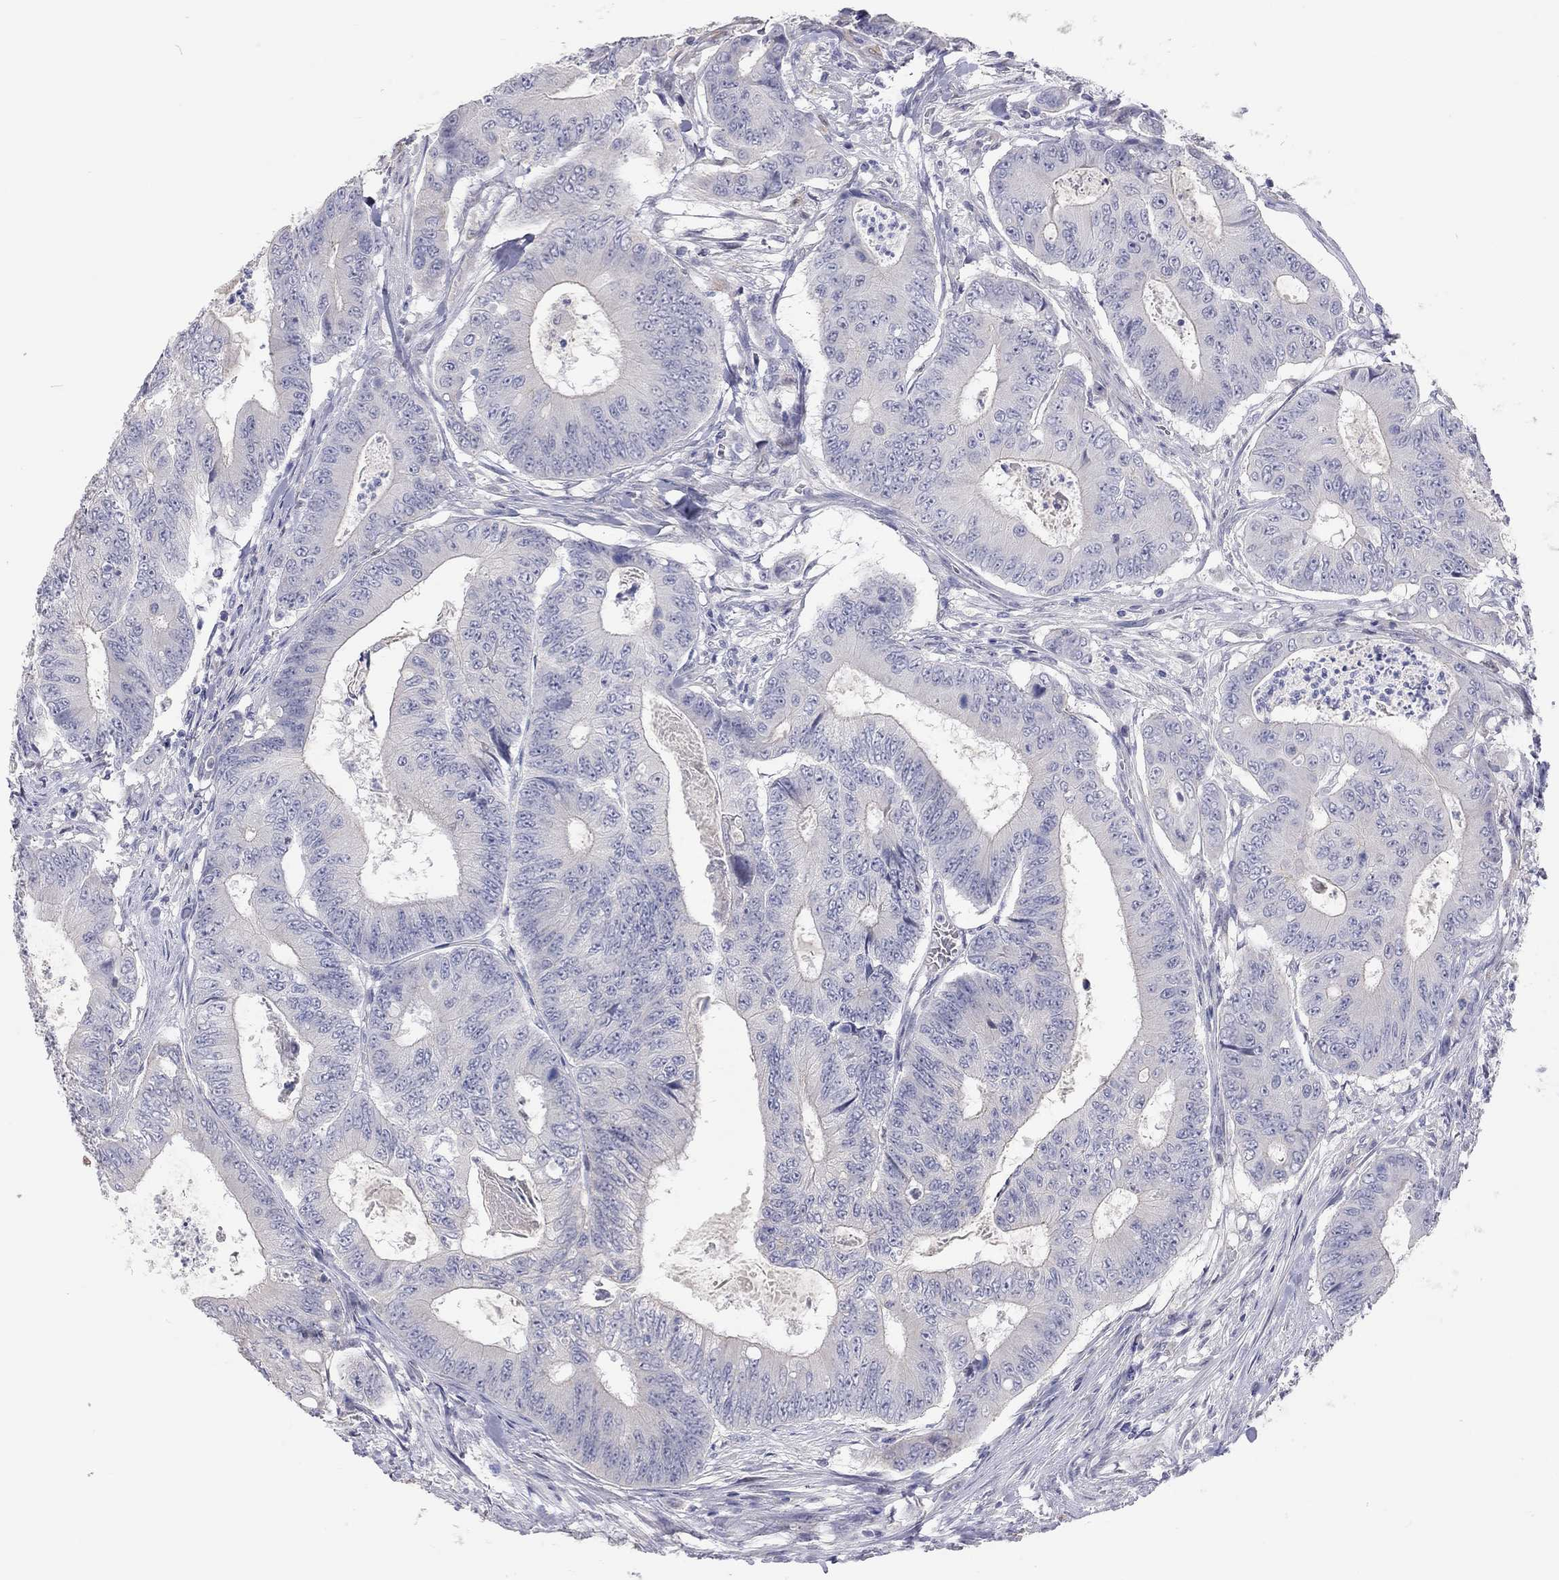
{"staining": {"intensity": "negative", "quantity": "none", "location": "none"}, "tissue": "colorectal cancer", "cell_type": "Tumor cells", "image_type": "cancer", "snomed": [{"axis": "morphology", "description": "Adenocarcinoma, NOS"}, {"axis": "topography", "description": "Colon"}], "caption": "Adenocarcinoma (colorectal) stained for a protein using IHC exhibits no staining tumor cells.", "gene": "PAPSS2", "patient": {"sex": "female", "age": 48}}